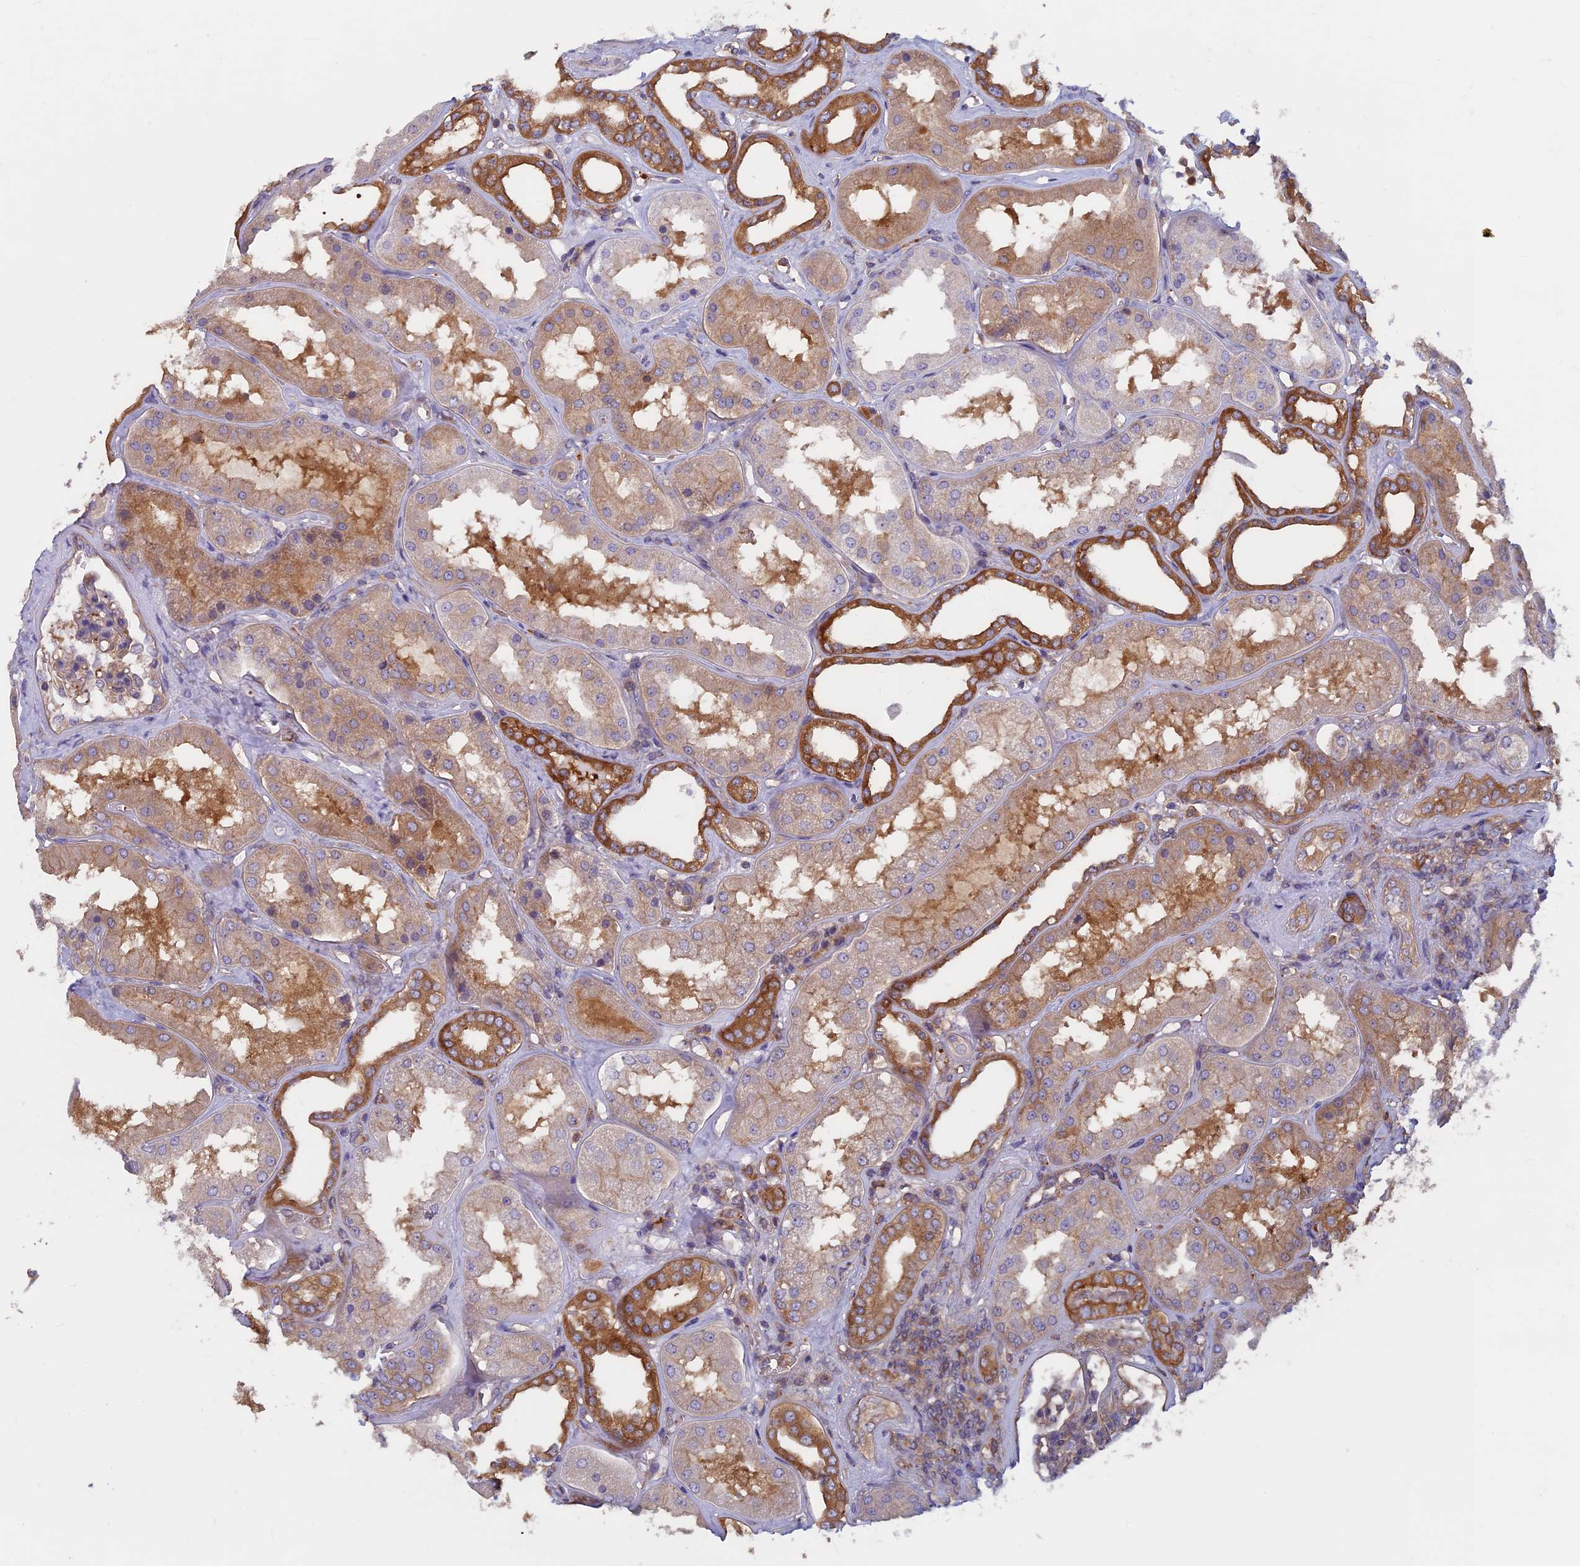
{"staining": {"intensity": "weak", "quantity": "<25%", "location": "cytoplasmic/membranous"}, "tissue": "kidney", "cell_type": "Cells in glomeruli", "image_type": "normal", "snomed": [{"axis": "morphology", "description": "Normal tissue, NOS"}, {"axis": "topography", "description": "Kidney"}], "caption": "A high-resolution histopathology image shows IHC staining of normal kidney, which exhibits no significant expression in cells in glomeruli. The staining was performed using DAB (3,3'-diaminobenzidine) to visualize the protein expression in brown, while the nuclei were stained in blue with hematoxylin (Magnification: 20x).", "gene": "DNM1L", "patient": {"sex": "female", "age": 56}}